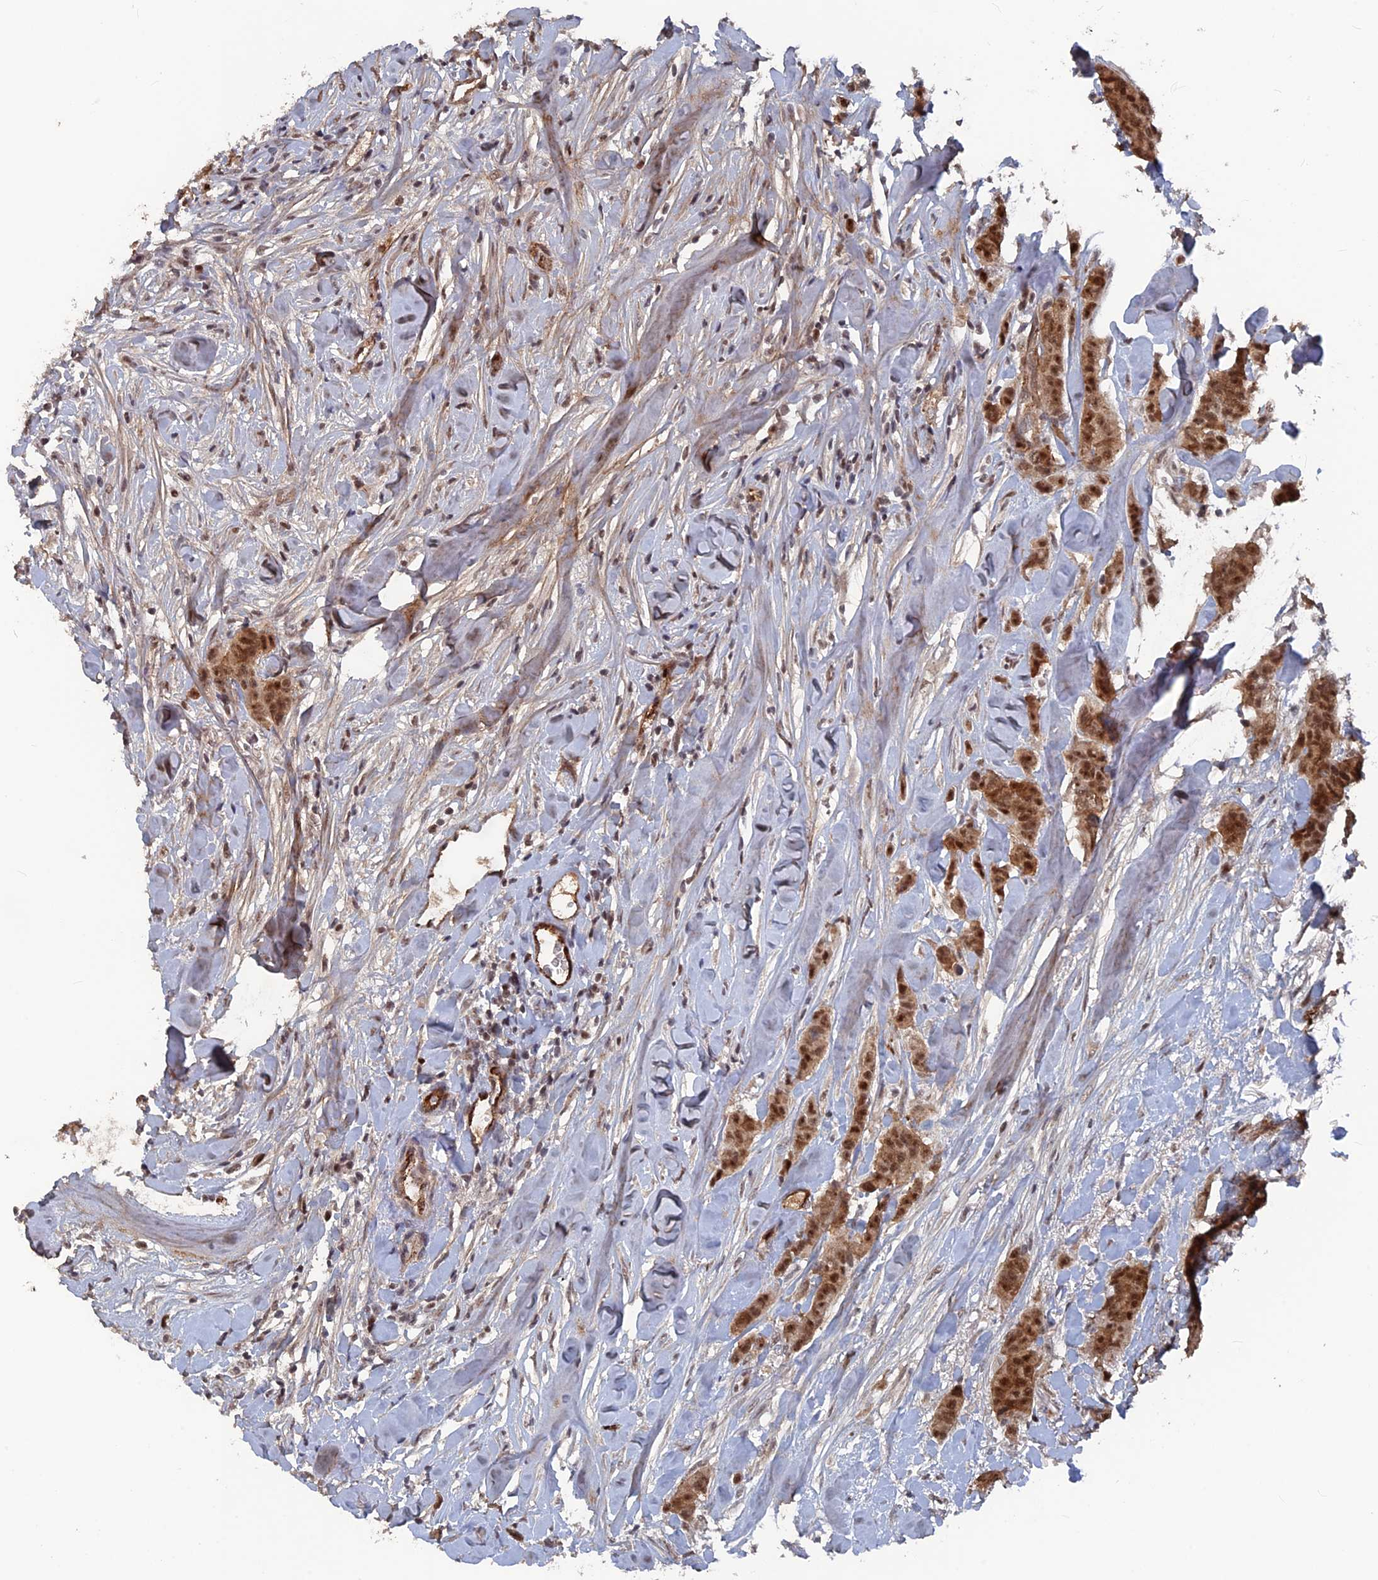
{"staining": {"intensity": "strong", "quantity": ">75%", "location": "cytoplasmic/membranous,nuclear"}, "tissue": "breast cancer", "cell_type": "Tumor cells", "image_type": "cancer", "snomed": [{"axis": "morphology", "description": "Duct carcinoma"}, {"axis": "topography", "description": "Breast"}], "caption": "Immunohistochemical staining of breast cancer reveals high levels of strong cytoplasmic/membranous and nuclear expression in approximately >75% of tumor cells.", "gene": "SH3D21", "patient": {"sex": "female", "age": 40}}